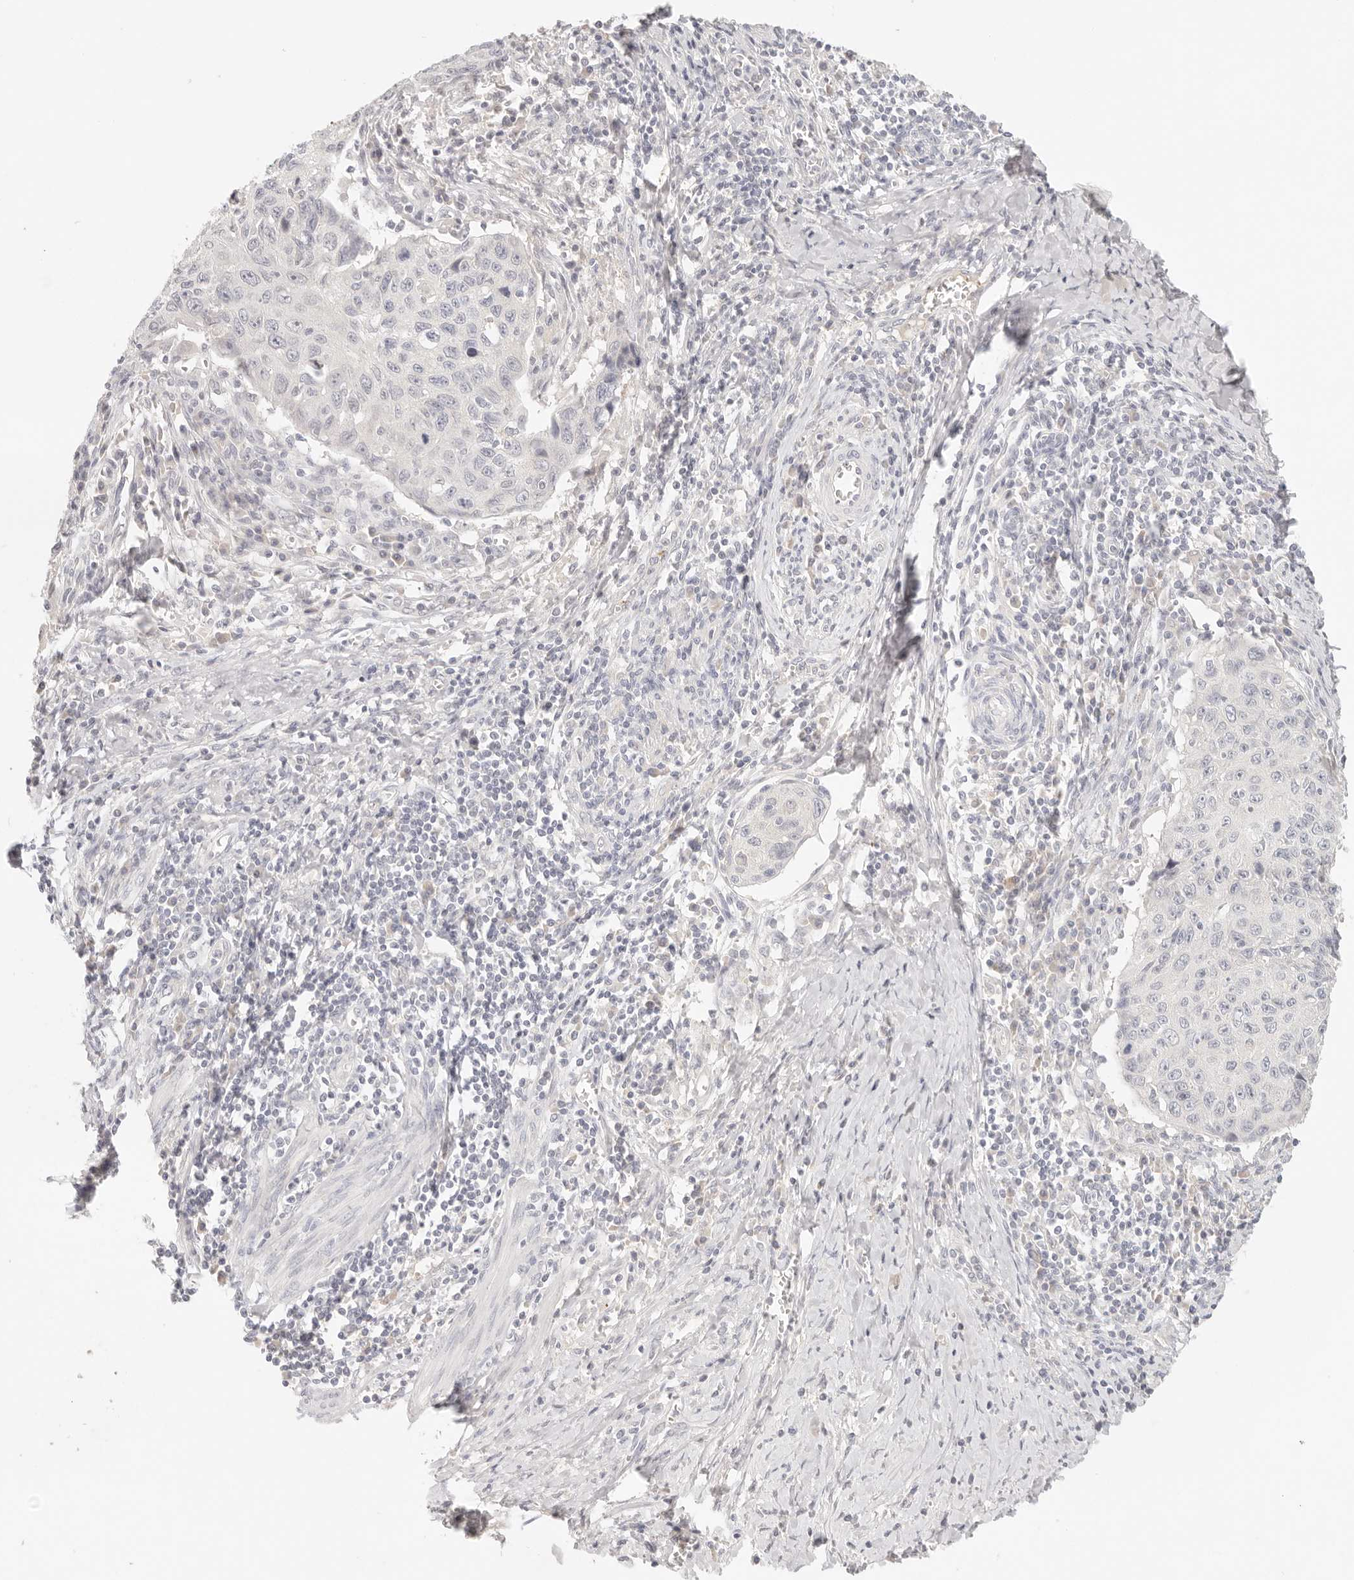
{"staining": {"intensity": "negative", "quantity": "none", "location": "none"}, "tissue": "cervical cancer", "cell_type": "Tumor cells", "image_type": "cancer", "snomed": [{"axis": "morphology", "description": "Squamous cell carcinoma, NOS"}, {"axis": "topography", "description": "Cervix"}], "caption": "A histopathology image of human cervical cancer is negative for staining in tumor cells.", "gene": "SPHK1", "patient": {"sex": "female", "age": 53}}